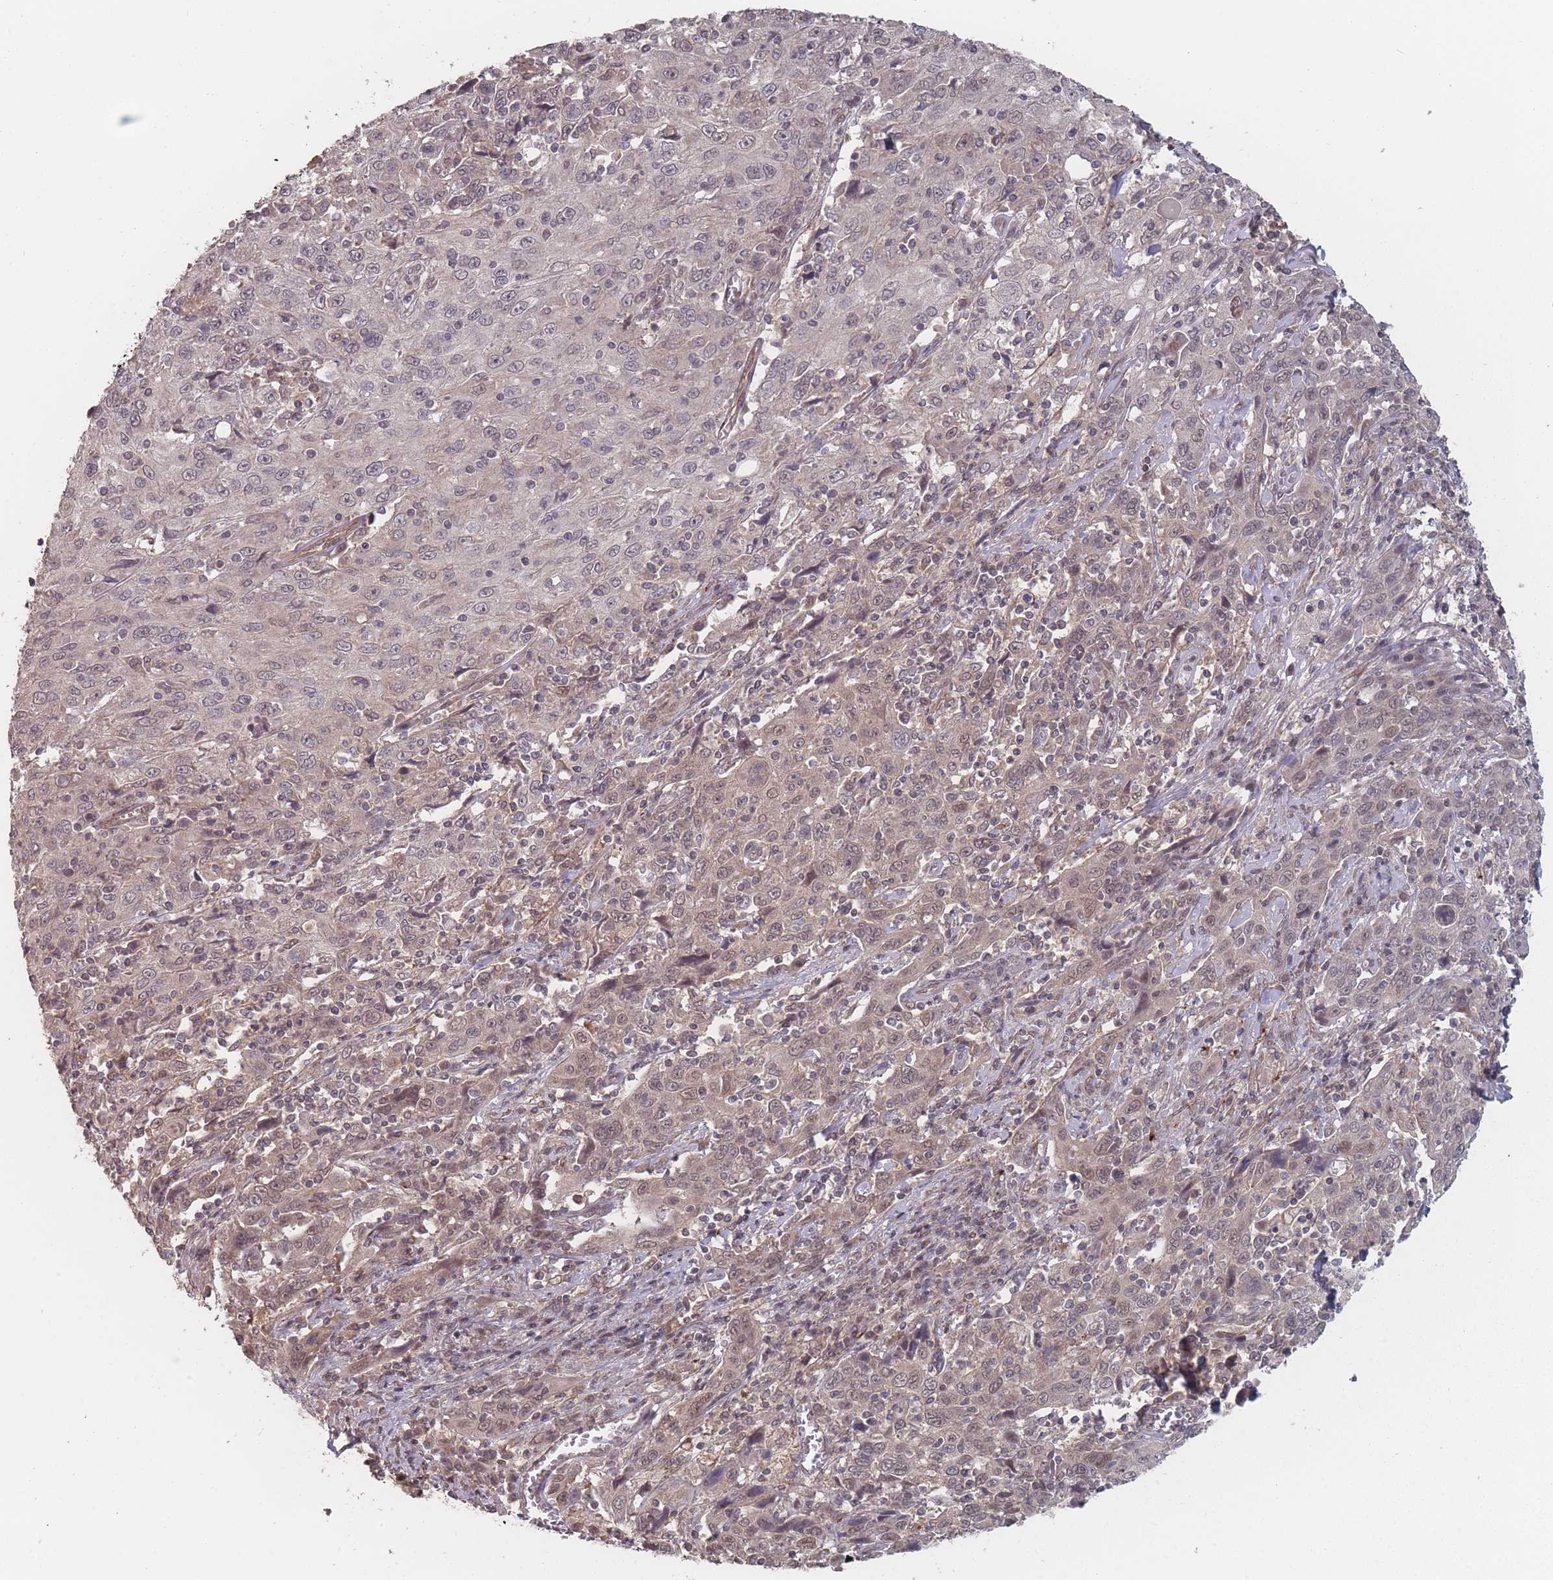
{"staining": {"intensity": "weak", "quantity": "25%-75%", "location": "cytoplasmic/membranous,nuclear"}, "tissue": "cervical cancer", "cell_type": "Tumor cells", "image_type": "cancer", "snomed": [{"axis": "morphology", "description": "Squamous cell carcinoma, NOS"}, {"axis": "topography", "description": "Cervix"}], "caption": "High-power microscopy captured an immunohistochemistry (IHC) micrograph of cervical squamous cell carcinoma, revealing weak cytoplasmic/membranous and nuclear positivity in about 25%-75% of tumor cells. (Brightfield microscopy of DAB IHC at high magnification).", "gene": "CNTRL", "patient": {"sex": "female", "age": 46}}